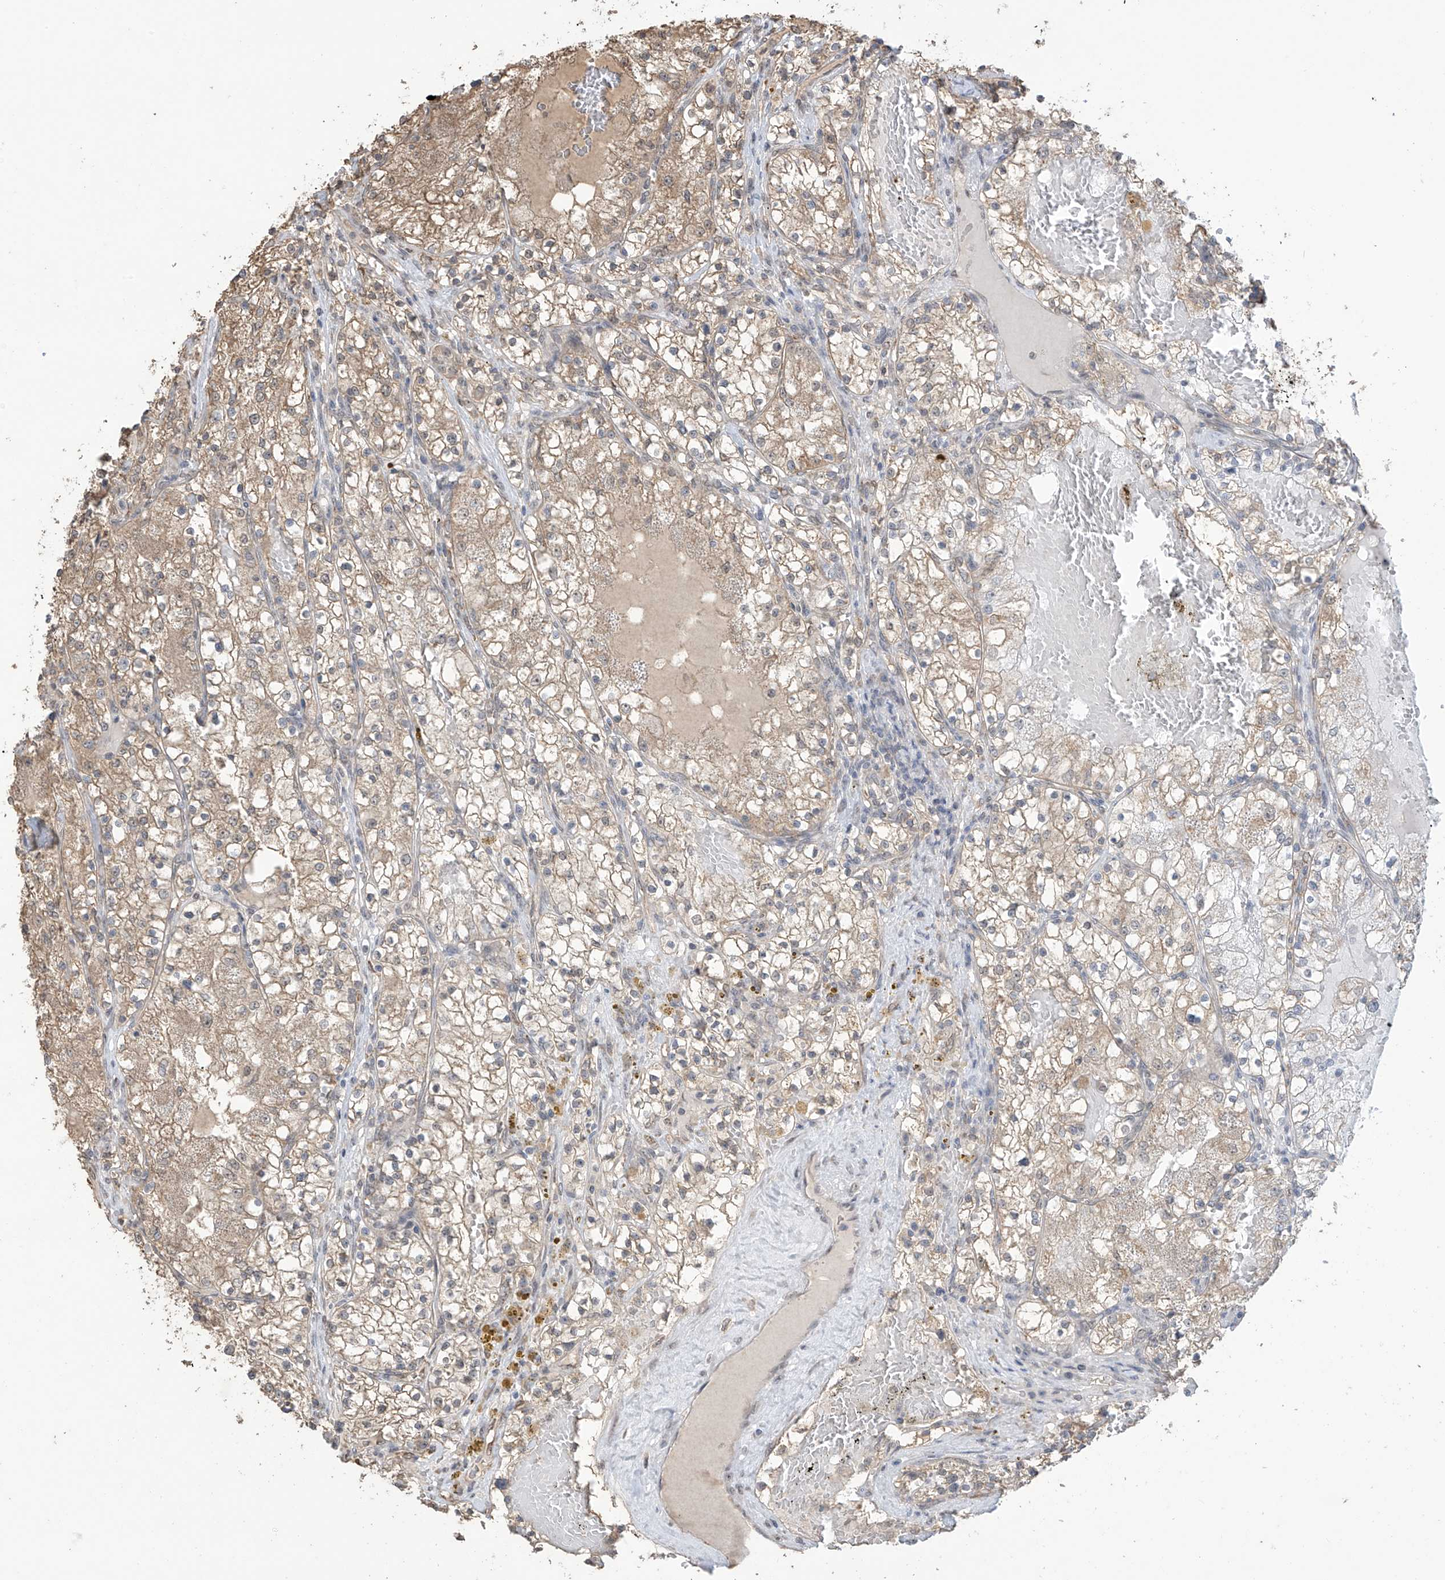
{"staining": {"intensity": "moderate", "quantity": "25%-75%", "location": "cytoplasmic/membranous"}, "tissue": "renal cancer", "cell_type": "Tumor cells", "image_type": "cancer", "snomed": [{"axis": "morphology", "description": "Normal tissue, NOS"}, {"axis": "morphology", "description": "Adenocarcinoma, NOS"}, {"axis": "topography", "description": "Kidney"}], "caption": "Immunohistochemical staining of renal cancer reveals medium levels of moderate cytoplasmic/membranous protein positivity in about 25%-75% of tumor cells. (DAB (3,3'-diaminobenzidine) = brown stain, brightfield microscopy at high magnification).", "gene": "KIAA1522", "patient": {"sex": "male", "age": 68}}